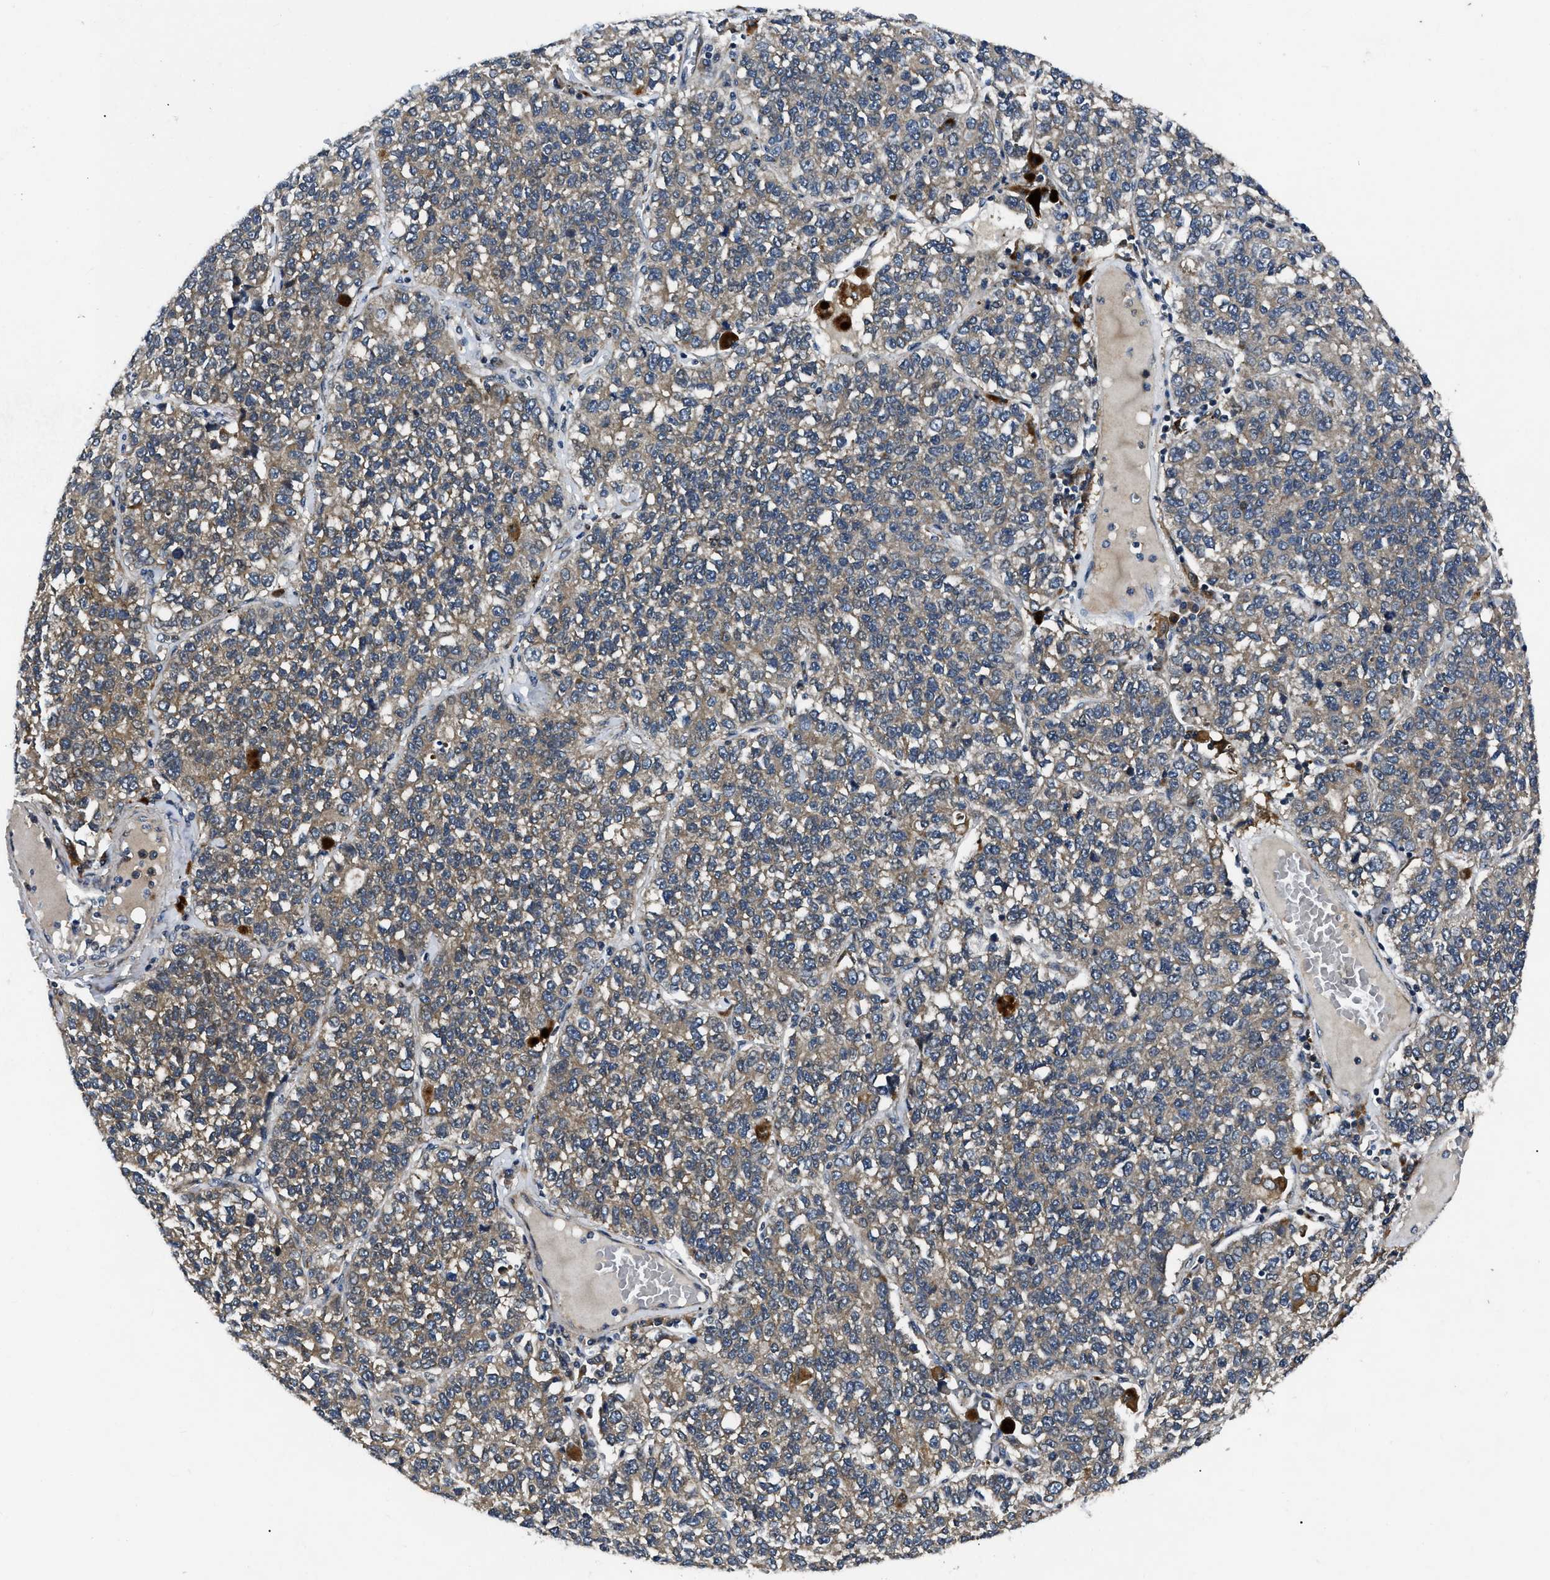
{"staining": {"intensity": "weak", "quantity": "25%-75%", "location": "cytoplasmic/membranous"}, "tissue": "lung cancer", "cell_type": "Tumor cells", "image_type": "cancer", "snomed": [{"axis": "morphology", "description": "Adenocarcinoma, NOS"}, {"axis": "topography", "description": "Lung"}], "caption": "Brown immunohistochemical staining in human adenocarcinoma (lung) demonstrates weak cytoplasmic/membranous staining in about 25%-75% of tumor cells.", "gene": "PPWD1", "patient": {"sex": "male", "age": 49}}